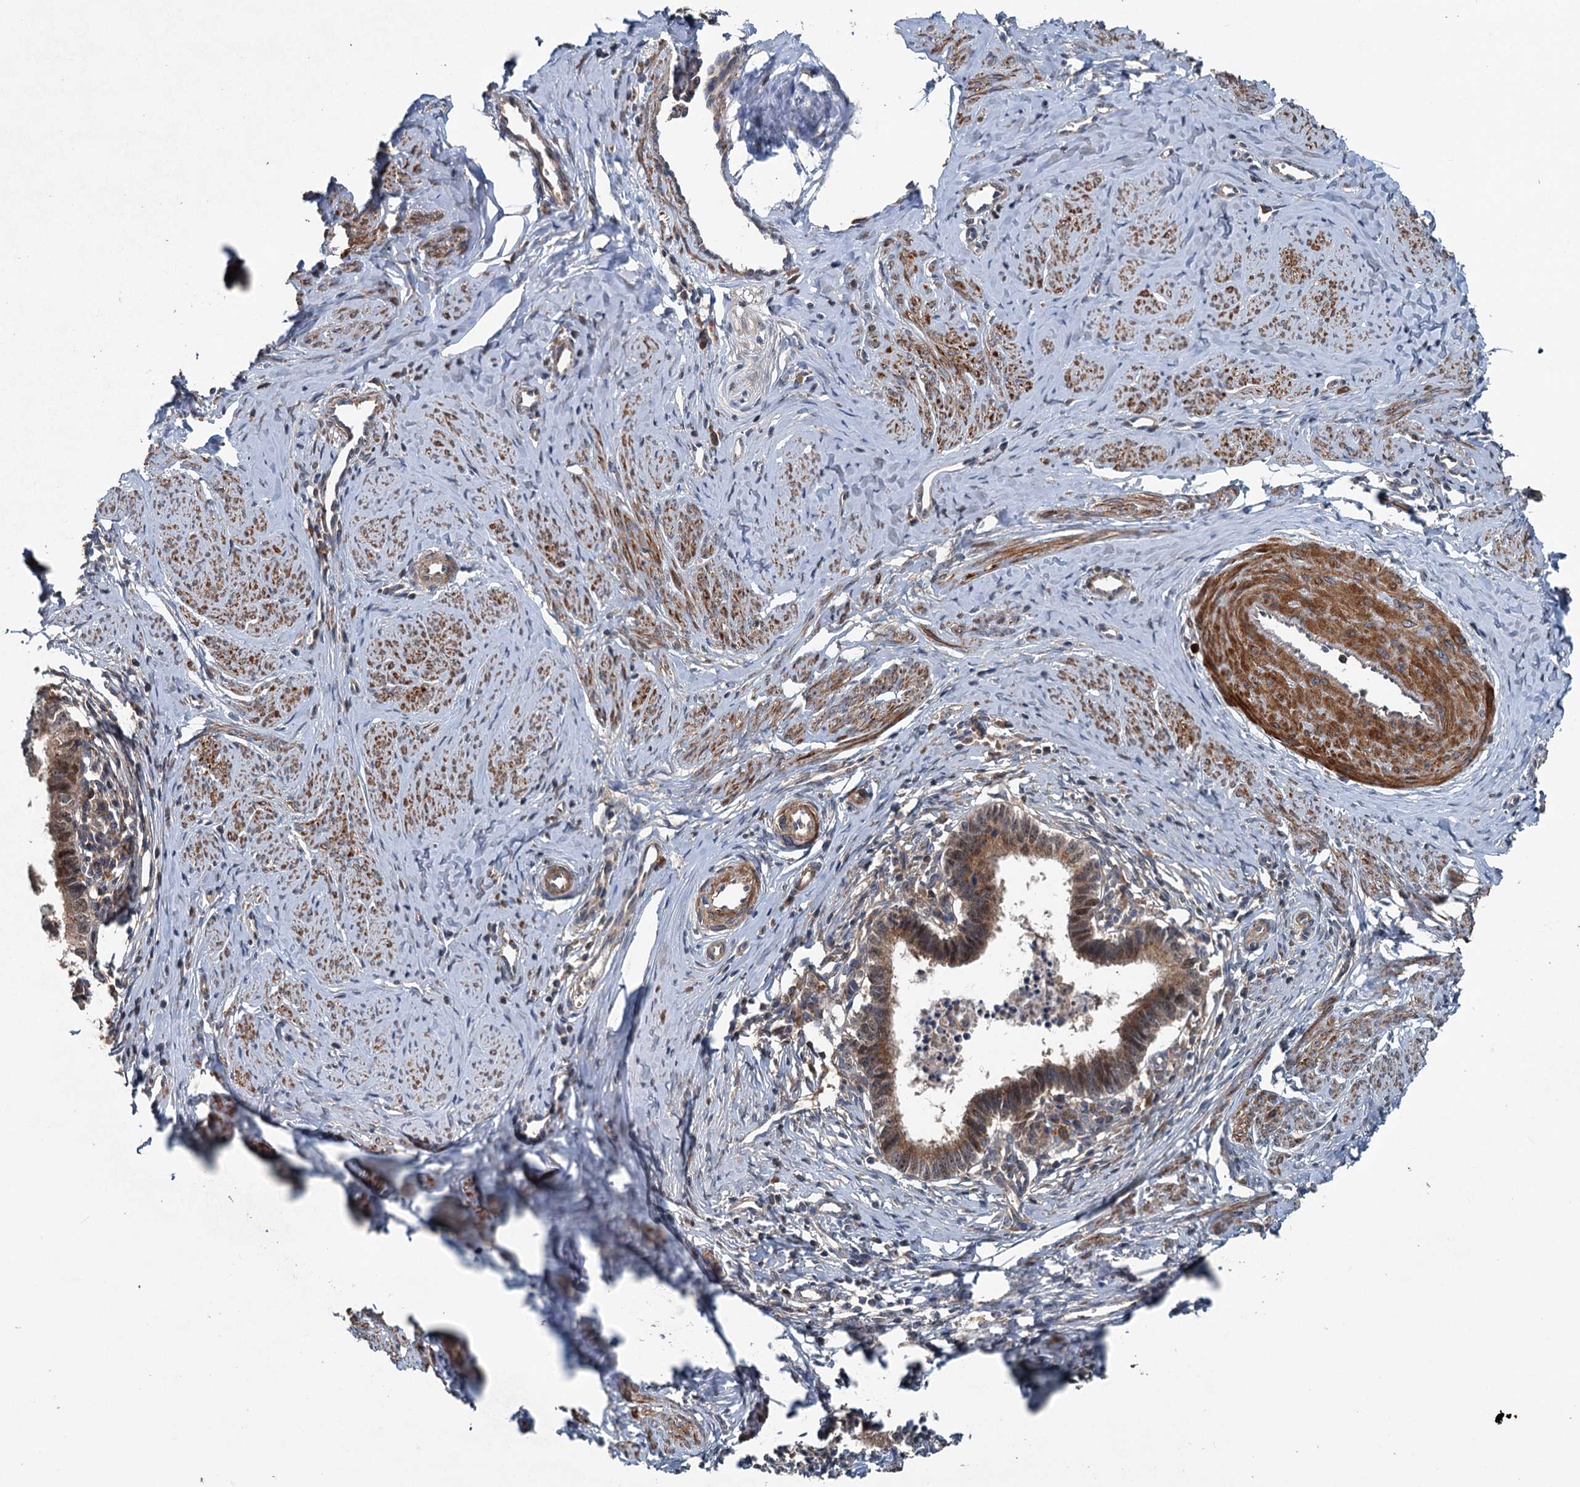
{"staining": {"intensity": "moderate", "quantity": ">75%", "location": "cytoplasmic/membranous"}, "tissue": "cervical cancer", "cell_type": "Tumor cells", "image_type": "cancer", "snomed": [{"axis": "morphology", "description": "Adenocarcinoma, NOS"}, {"axis": "topography", "description": "Cervix"}], "caption": "Immunohistochemical staining of human cervical cancer shows medium levels of moderate cytoplasmic/membranous protein expression in approximately >75% of tumor cells.", "gene": "TEDC1", "patient": {"sex": "female", "age": 36}}